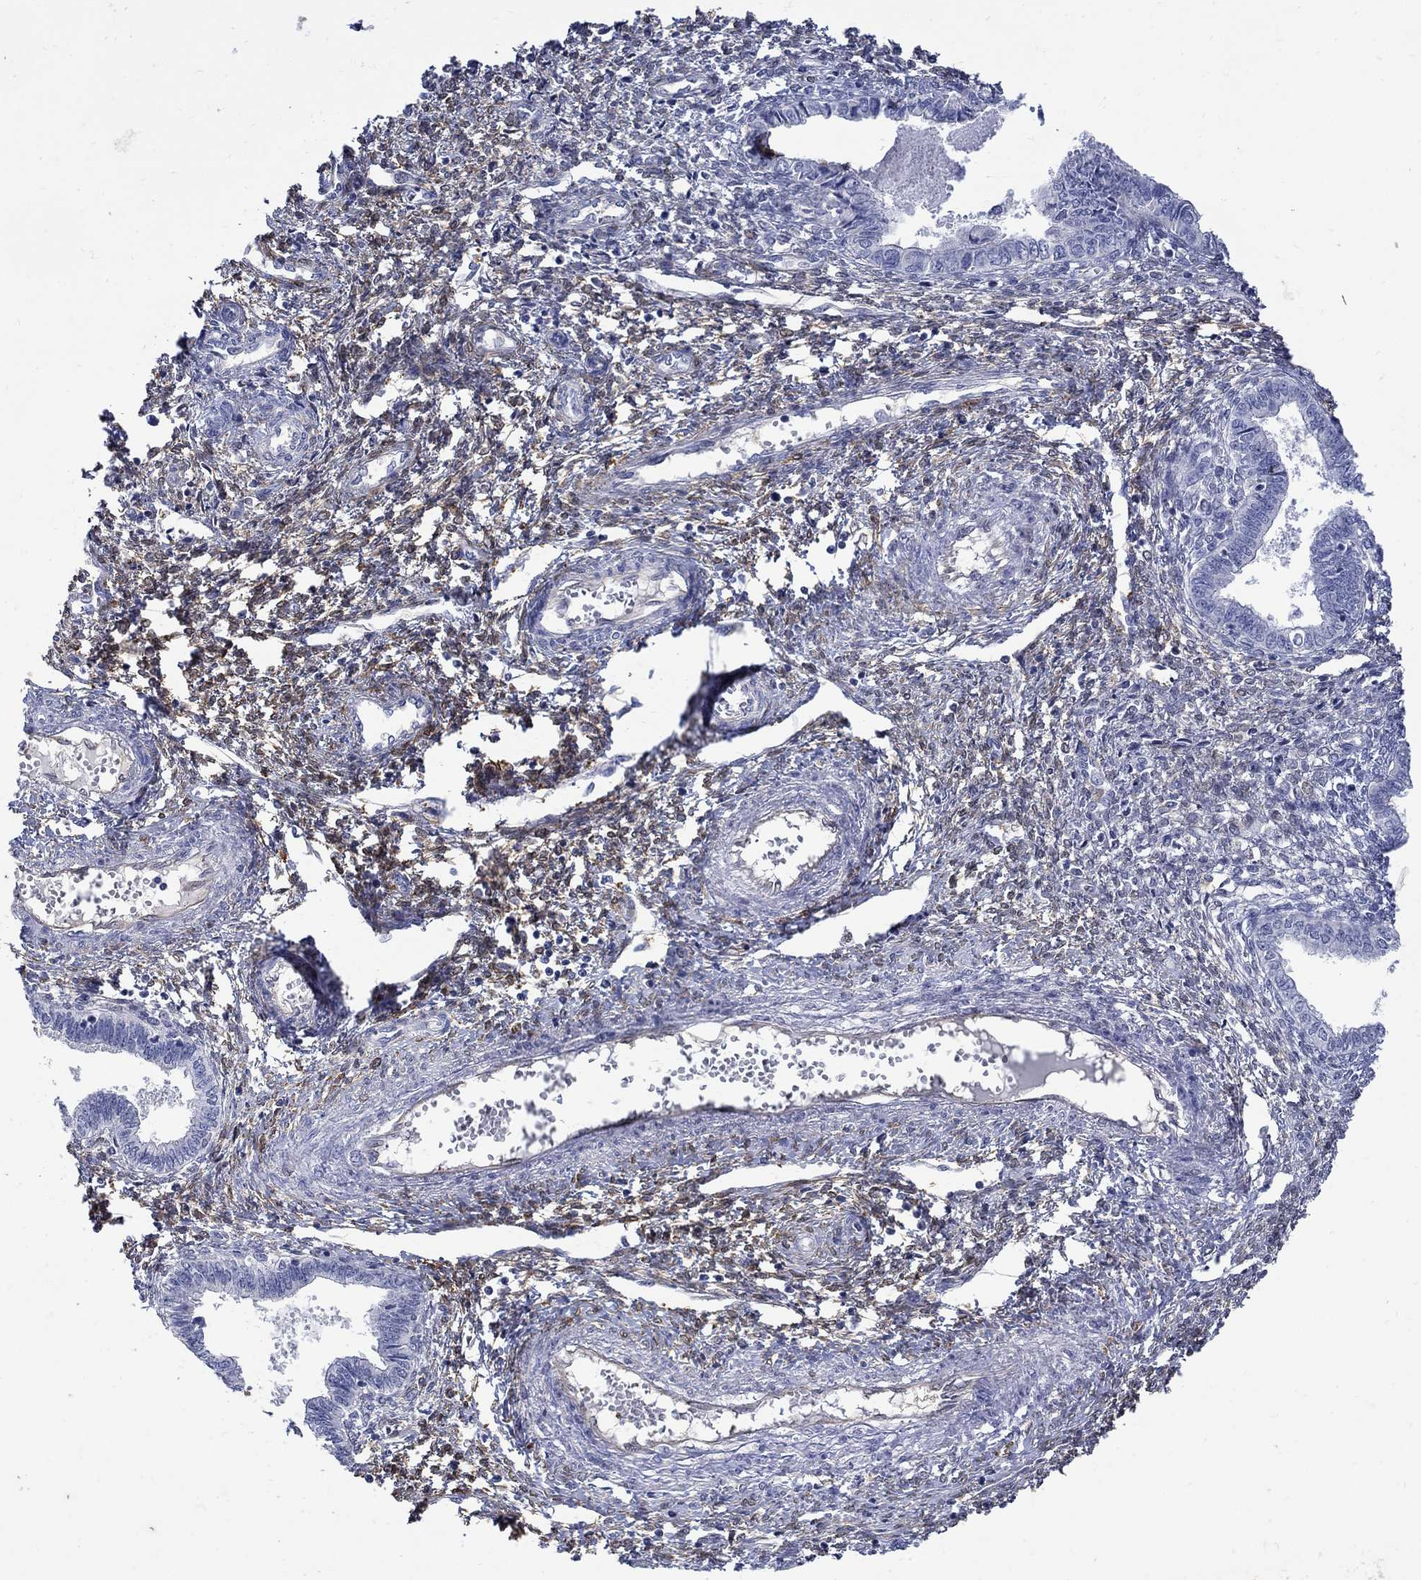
{"staining": {"intensity": "negative", "quantity": "none", "location": "none"}, "tissue": "cervical cancer", "cell_type": "Tumor cells", "image_type": "cancer", "snomed": [{"axis": "morphology", "description": "Adenocarcinoma, NOS"}, {"axis": "topography", "description": "Cervix"}], "caption": "This is an immunohistochemistry (IHC) photomicrograph of human adenocarcinoma (cervical). There is no expression in tumor cells.", "gene": "TGM2", "patient": {"sex": "female", "age": 42}}